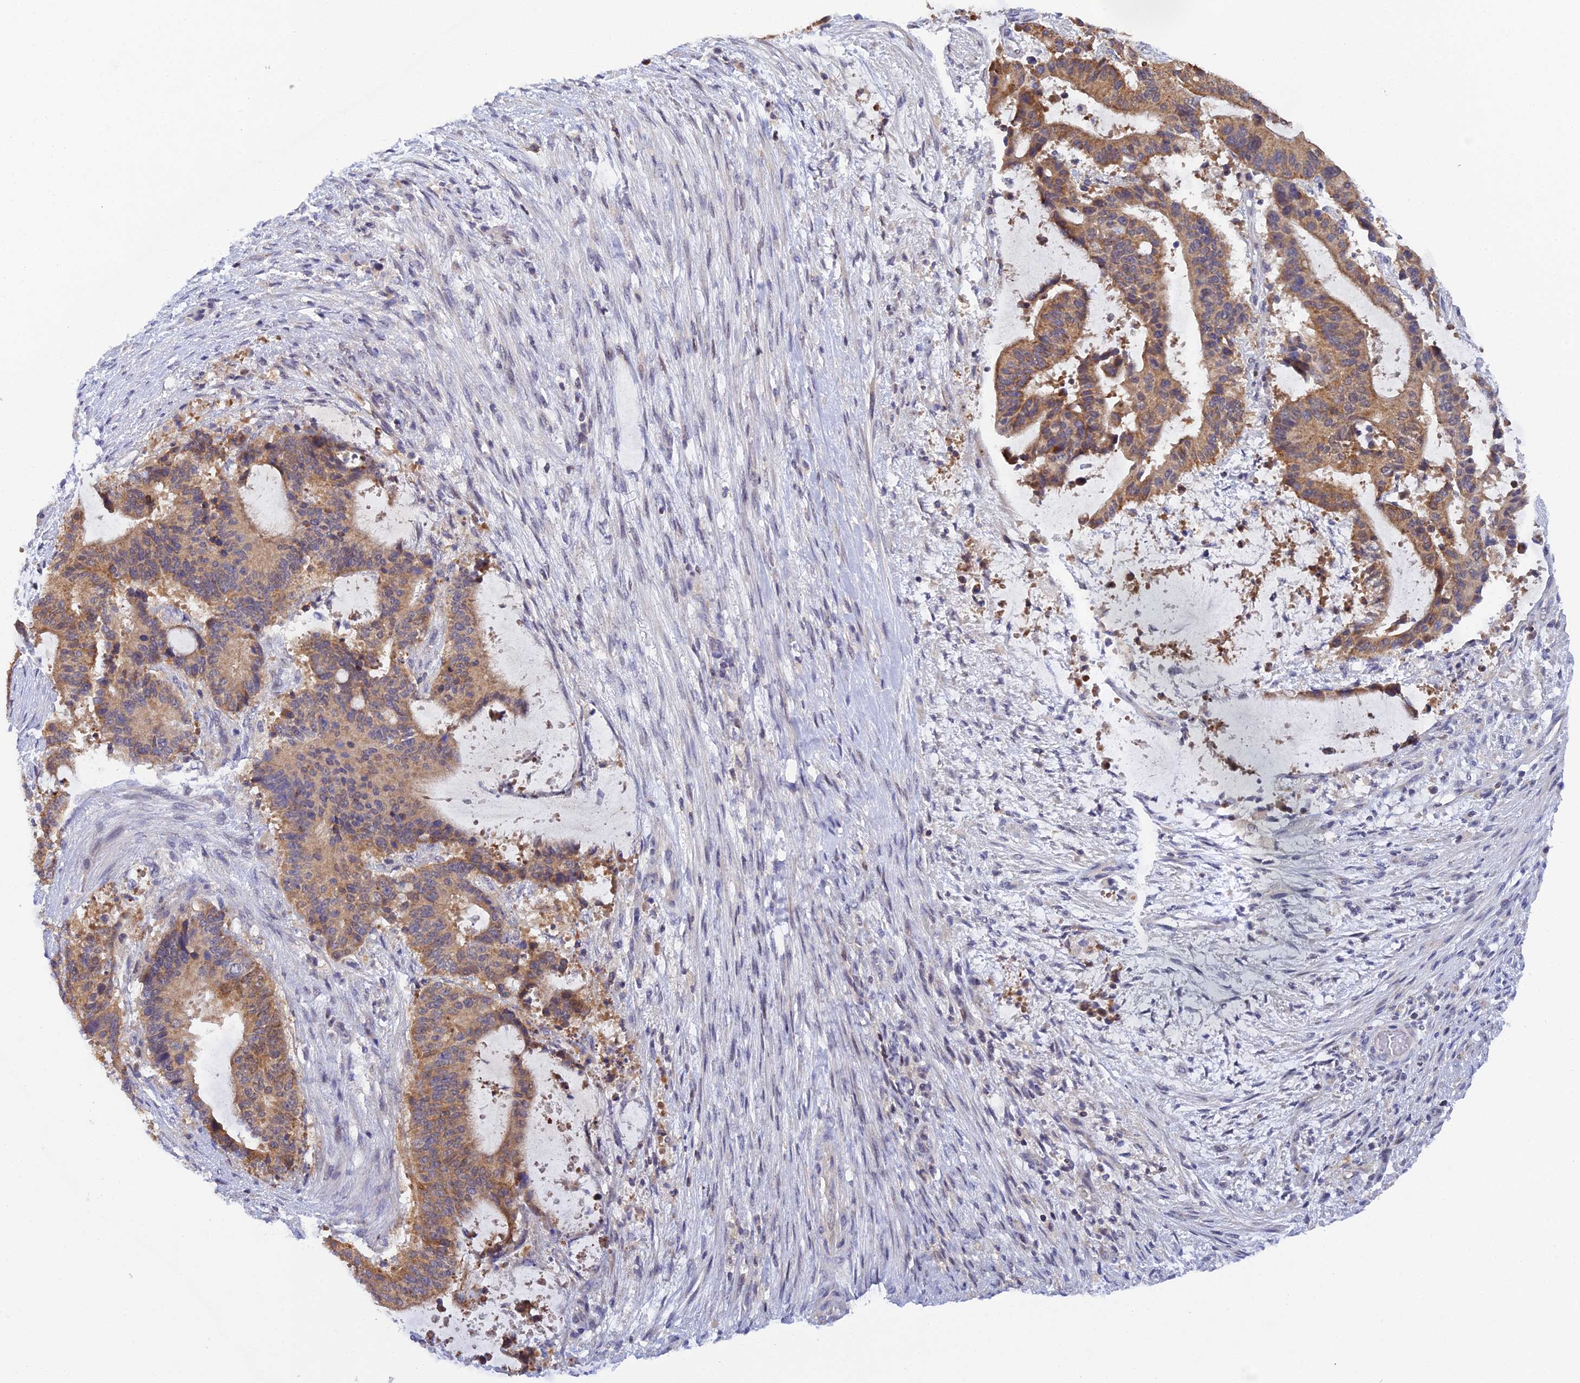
{"staining": {"intensity": "moderate", "quantity": ">75%", "location": "cytoplasmic/membranous"}, "tissue": "liver cancer", "cell_type": "Tumor cells", "image_type": "cancer", "snomed": [{"axis": "morphology", "description": "Normal tissue, NOS"}, {"axis": "morphology", "description": "Cholangiocarcinoma"}, {"axis": "topography", "description": "Liver"}, {"axis": "topography", "description": "Peripheral nerve tissue"}], "caption": "A brown stain shows moderate cytoplasmic/membranous expression of a protein in liver cholangiocarcinoma tumor cells. The protein is stained brown, and the nuclei are stained in blue (DAB IHC with brightfield microscopy, high magnification).", "gene": "ELOA2", "patient": {"sex": "female", "age": 73}}